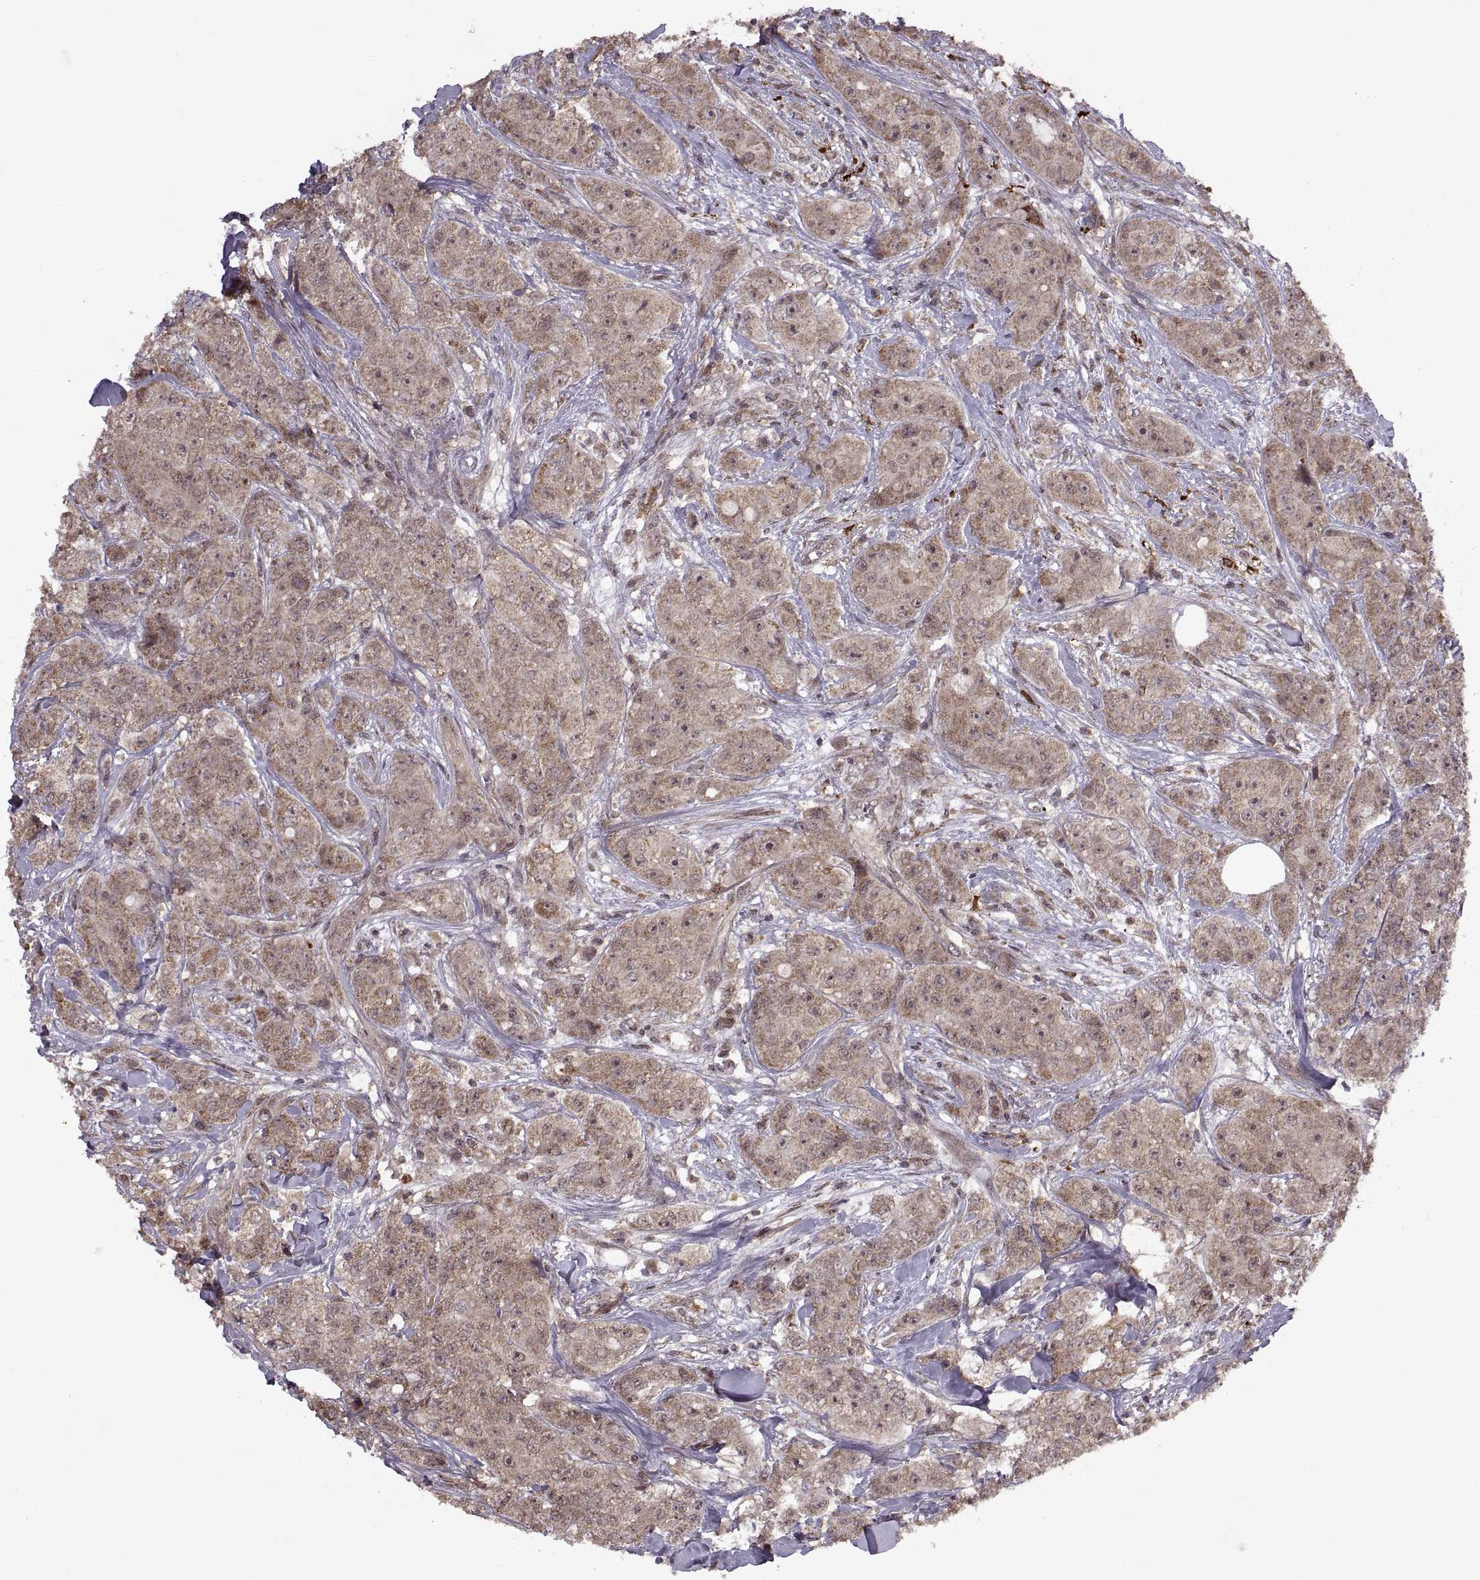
{"staining": {"intensity": "weak", "quantity": ">75%", "location": "cytoplasmic/membranous"}, "tissue": "breast cancer", "cell_type": "Tumor cells", "image_type": "cancer", "snomed": [{"axis": "morphology", "description": "Duct carcinoma"}, {"axis": "topography", "description": "Breast"}], "caption": "Protein expression analysis of breast cancer (intraductal carcinoma) demonstrates weak cytoplasmic/membranous staining in approximately >75% of tumor cells. (DAB (3,3'-diaminobenzidine) IHC with brightfield microscopy, high magnification).", "gene": "PTOV1", "patient": {"sex": "female", "age": 43}}